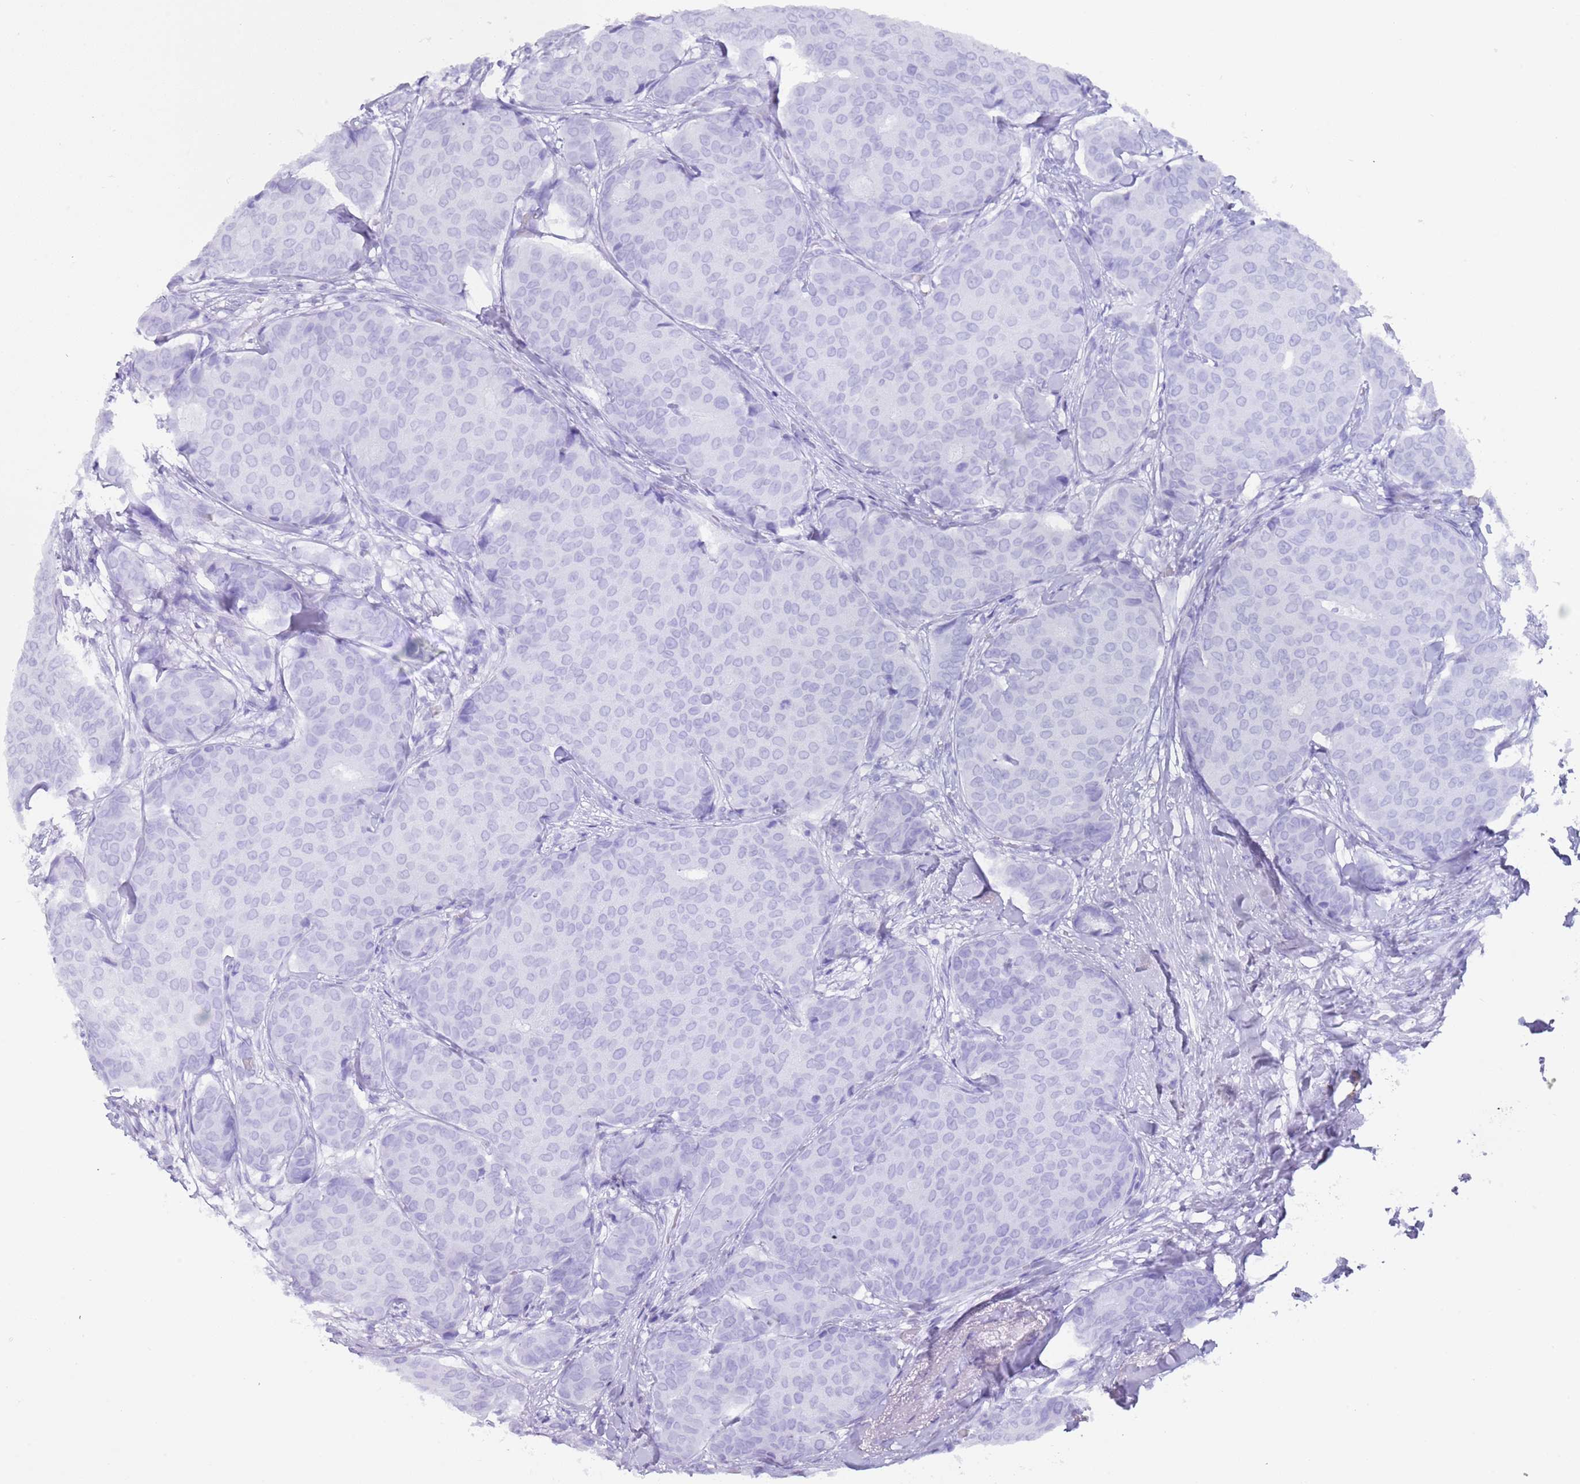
{"staining": {"intensity": "negative", "quantity": "none", "location": "none"}, "tissue": "breast cancer", "cell_type": "Tumor cells", "image_type": "cancer", "snomed": [{"axis": "morphology", "description": "Duct carcinoma"}, {"axis": "topography", "description": "Breast"}], "caption": "Tumor cells are negative for brown protein staining in breast infiltrating ductal carcinoma.", "gene": "MYADML2", "patient": {"sex": "female", "age": 75}}